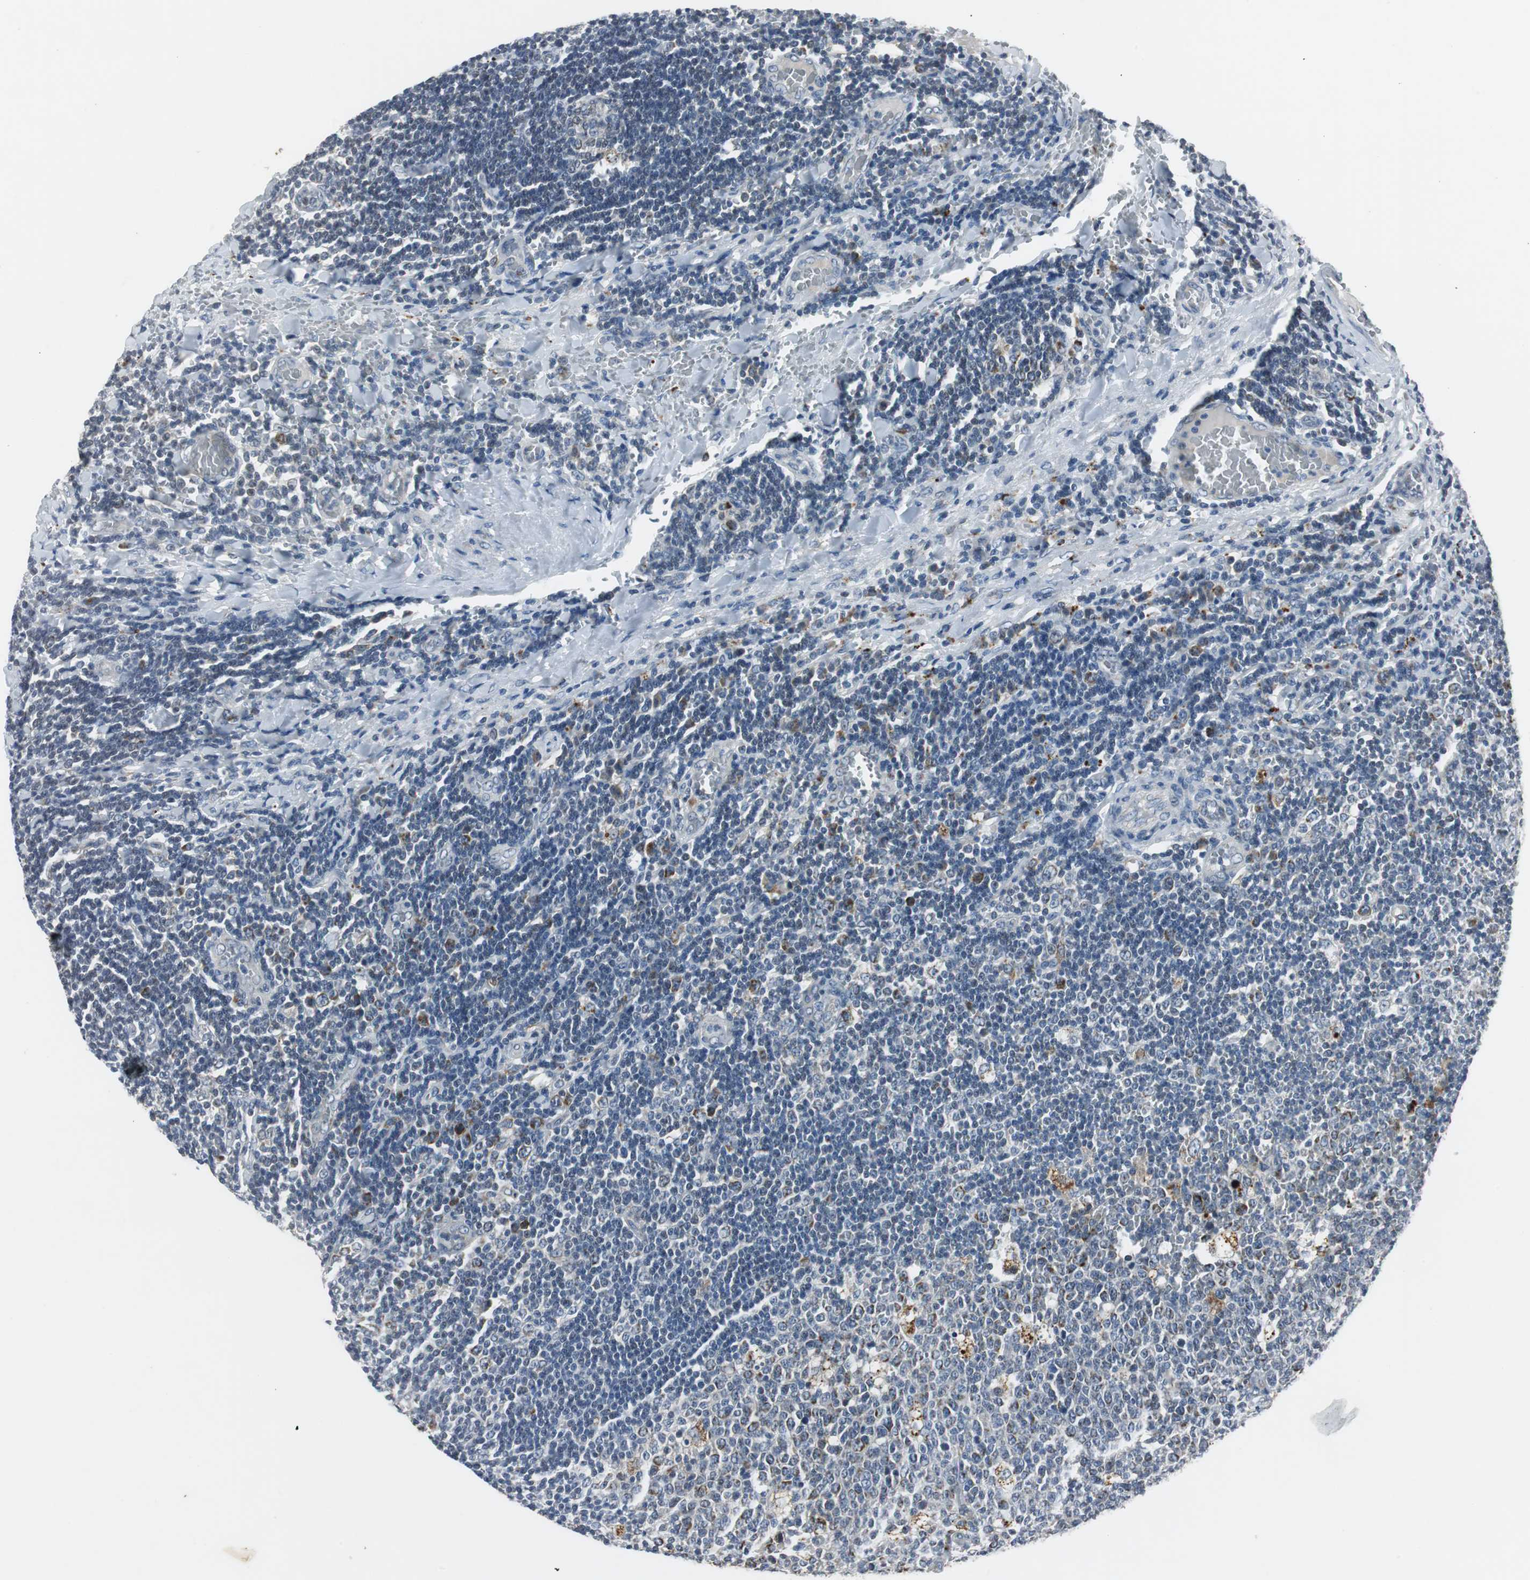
{"staining": {"intensity": "strong", "quantity": "<25%", "location": "cytoplasmic/membranous"}, "tissue": "lymph node", "cell_type": "Germinal center cells", "image_type": "normal", "snomed": [{"axis": "morphology", "description": "Normal tissue, NOS"}, {"axis": "topography", "description": "Lymph node"}, {"axis": "topography", "description": "Salivary gland"}], "caption": "Immunohistochemistry (IHC) micrograph of benign lymph node: lymph node stained using immunohistochemistry displays medium levels of strong protein expression localized specifically in the cytoplasmic/membranous of germinal center cells, appearing as a cytoplasmic/membranous brown color.", "gene": "NLGN1", "patient": {"sex": "male", "age": 8}}